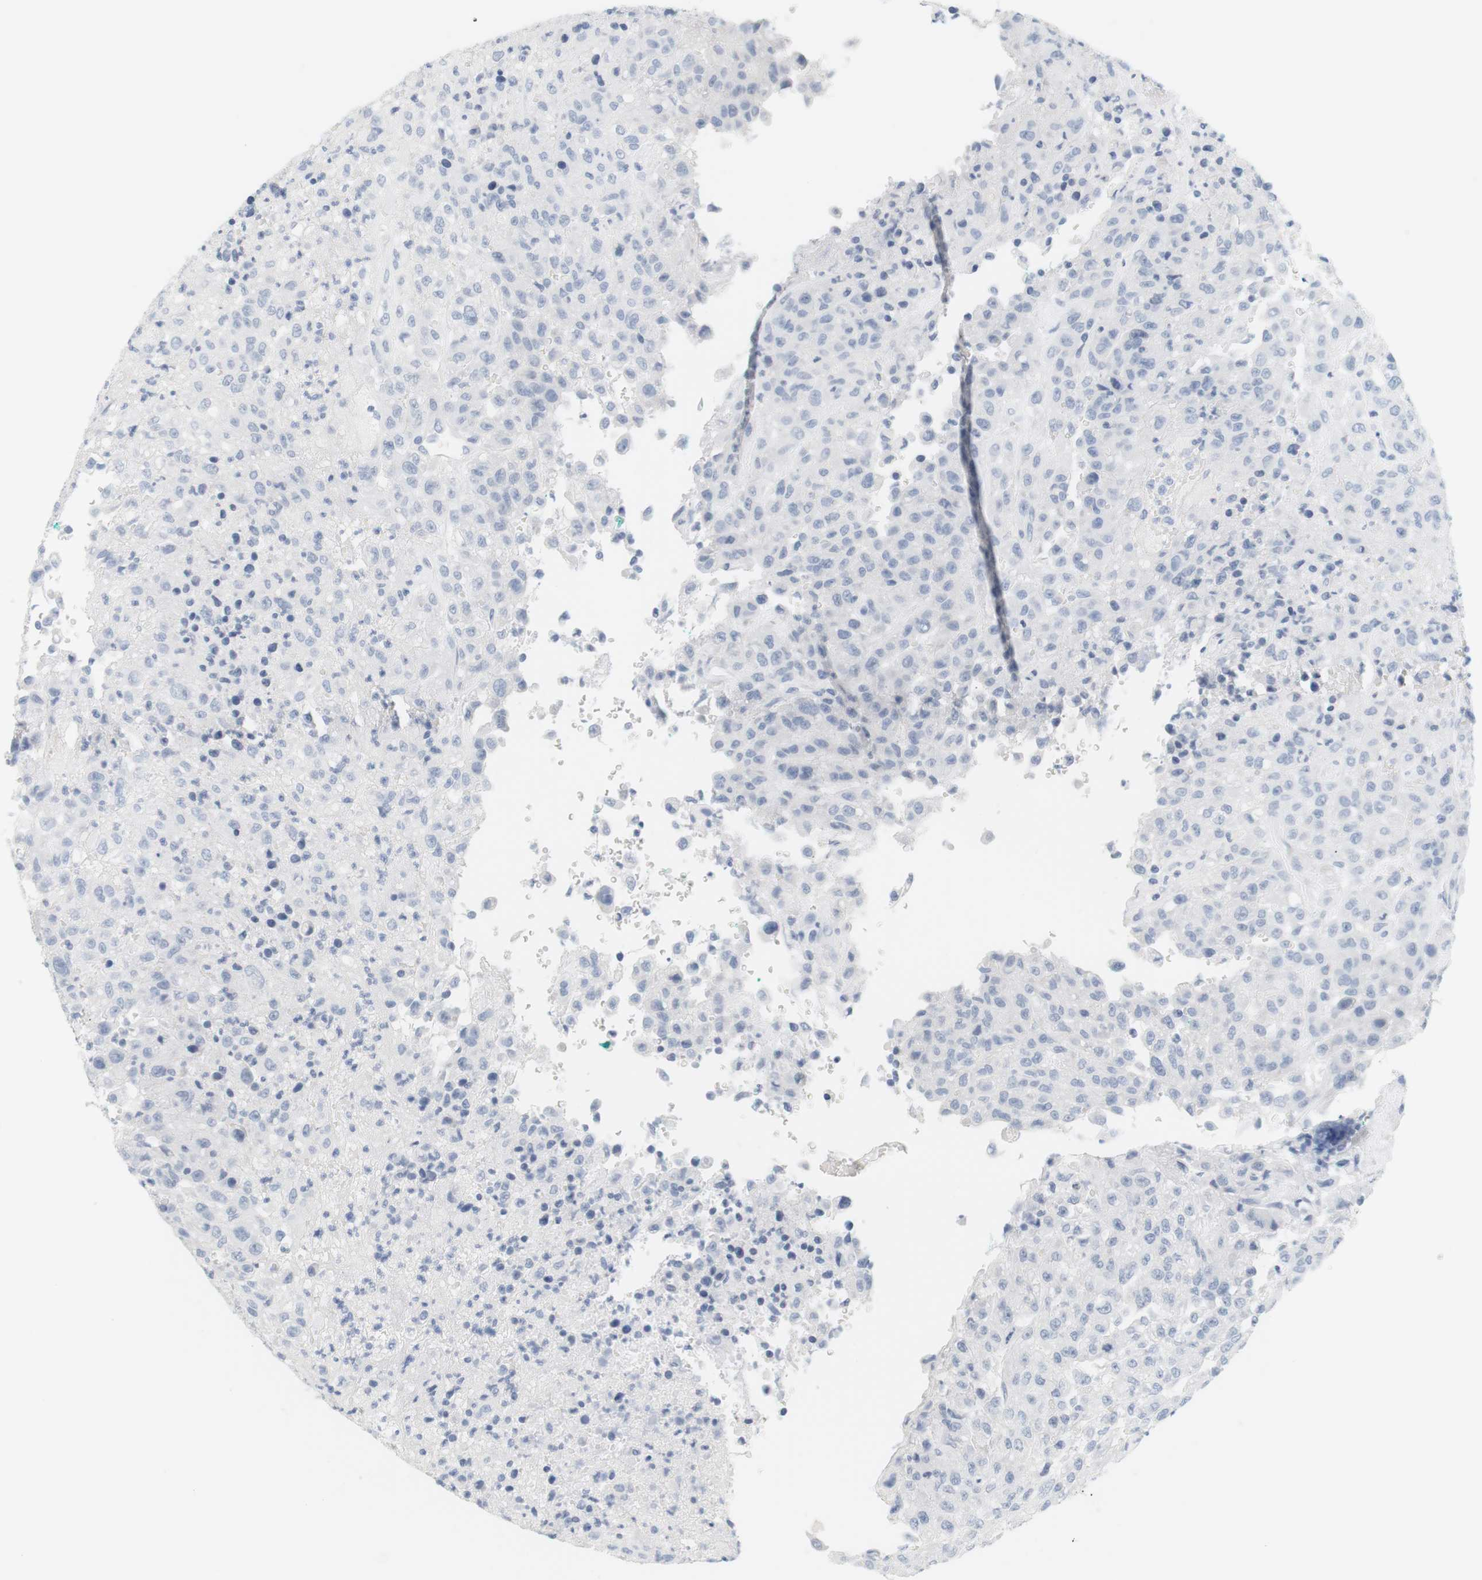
{"staining": {"intensity": "negative", "quantity": "none", "location": "none"}, "tissue": "urothelial cancer", "cell_type": "Tumor cells", "image_type": "cancer", "snomed": [{"axis": "morphology", "description": "Urothelial carcinoma, High grade"}, {"axis": "topography", "description": "Urinary bladder"}], "caption": "DAB (3,3'-diaminobenzidine) immunohistochemical staining of urothelial cancer reveals no significant staining in tumor cells.", "gene": "OPRM1", "patient": {"sex": "male", "age": 46}}